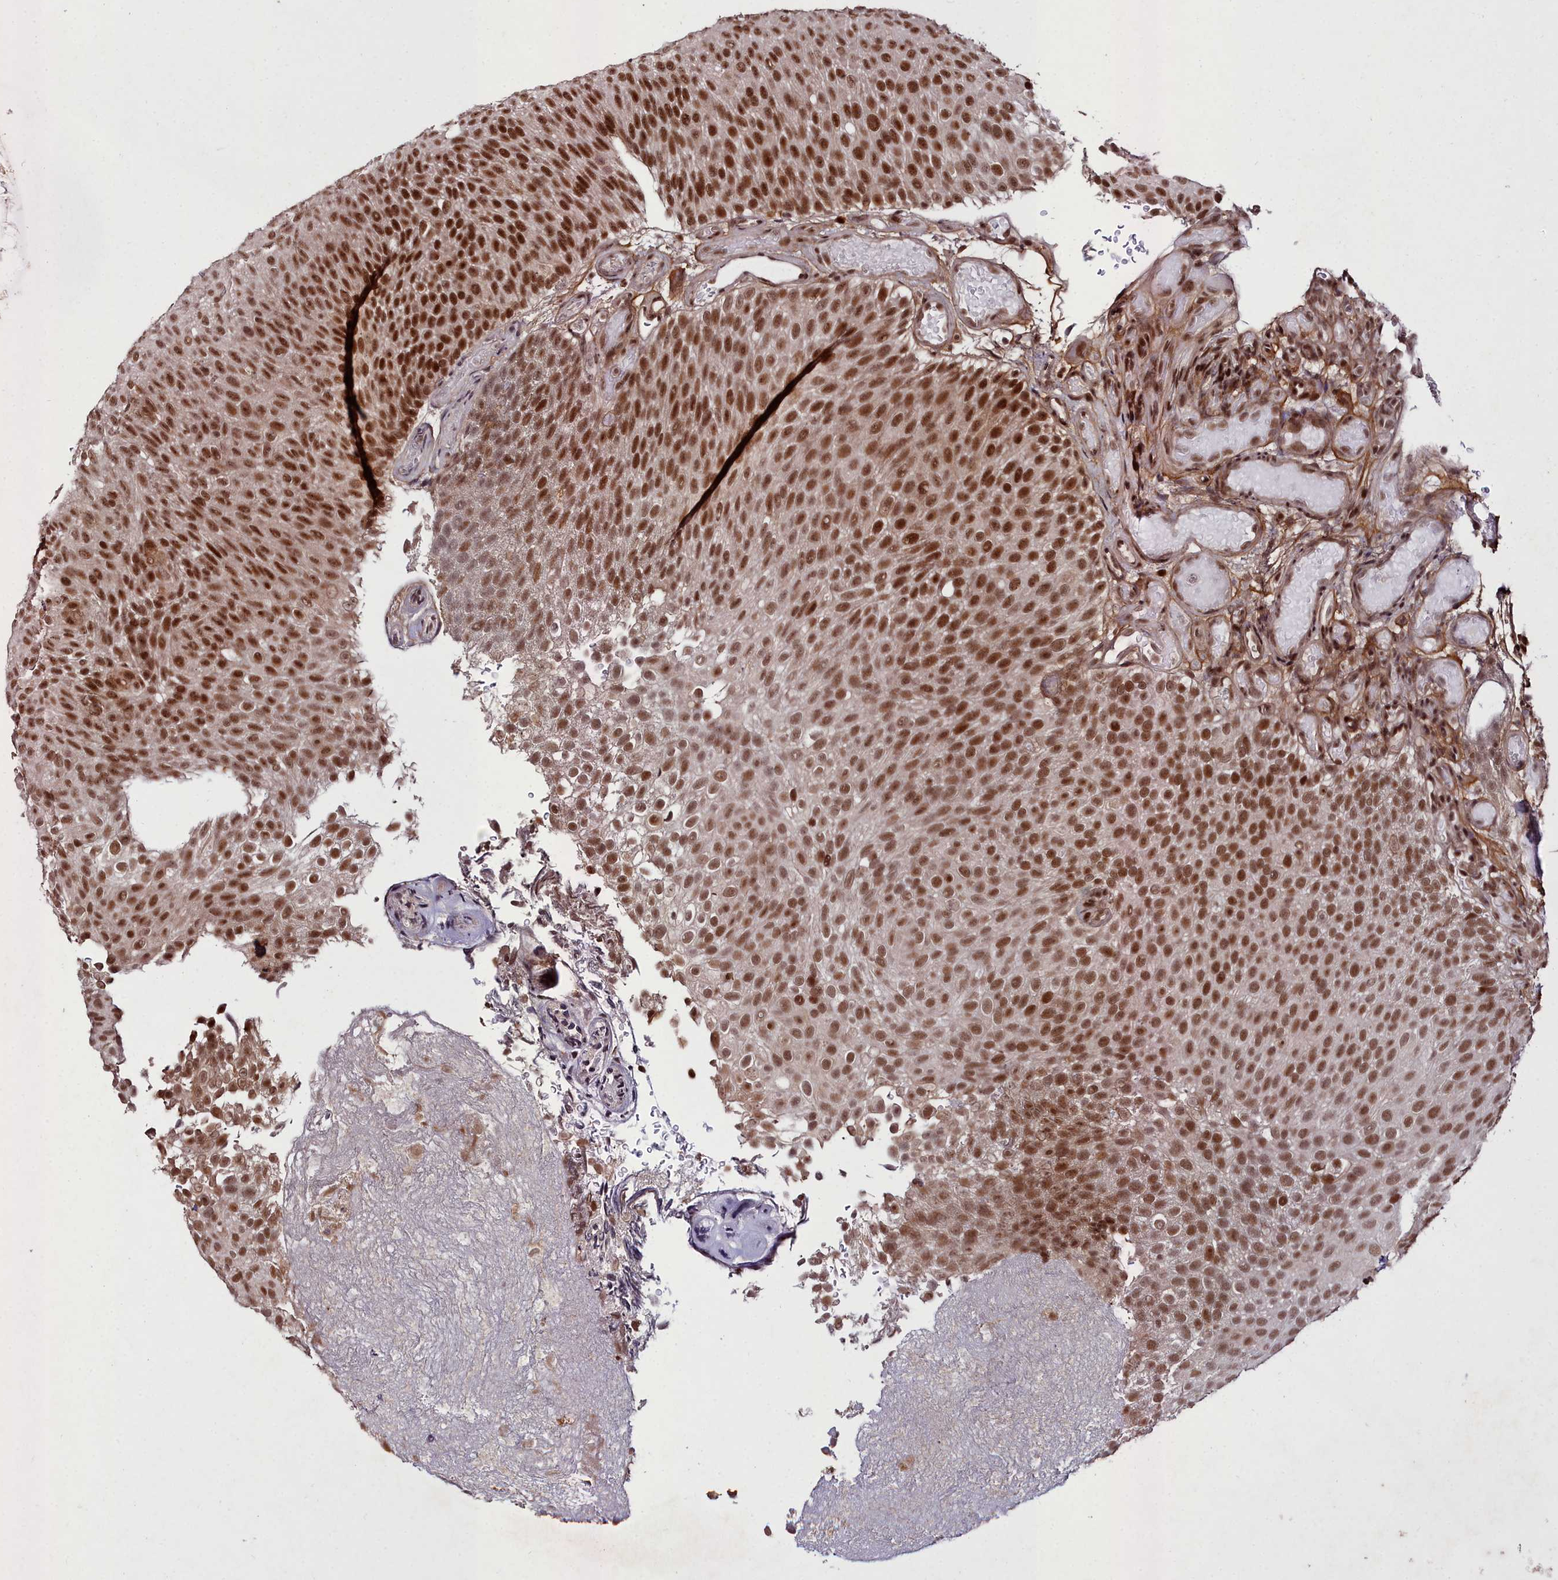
{"staining": {"intensity": "strong", "quantity": ">75%", "location": "nuclear"}, "tissue": "urothelial cancer", "cell_type": "Tumor cells", "image_type": "cancer", "snomed": [{"axis": "morphology", "description": "Urothelial carcinoma, Low grade"}, {"axis": "topography", "description": "Urinary bladder"}], "caption": "Immunohistochemical staining of low-grade urothelial carcinoma shows high levels of strong nuclear staining in about >75% of tumor cells. Using DAB (brown) and hematoxylin (blue) stains, captured at high magnification using brightfield microscopy.", "gene": "CXXC1", "patient": {"sex": "male", "age": 78}}